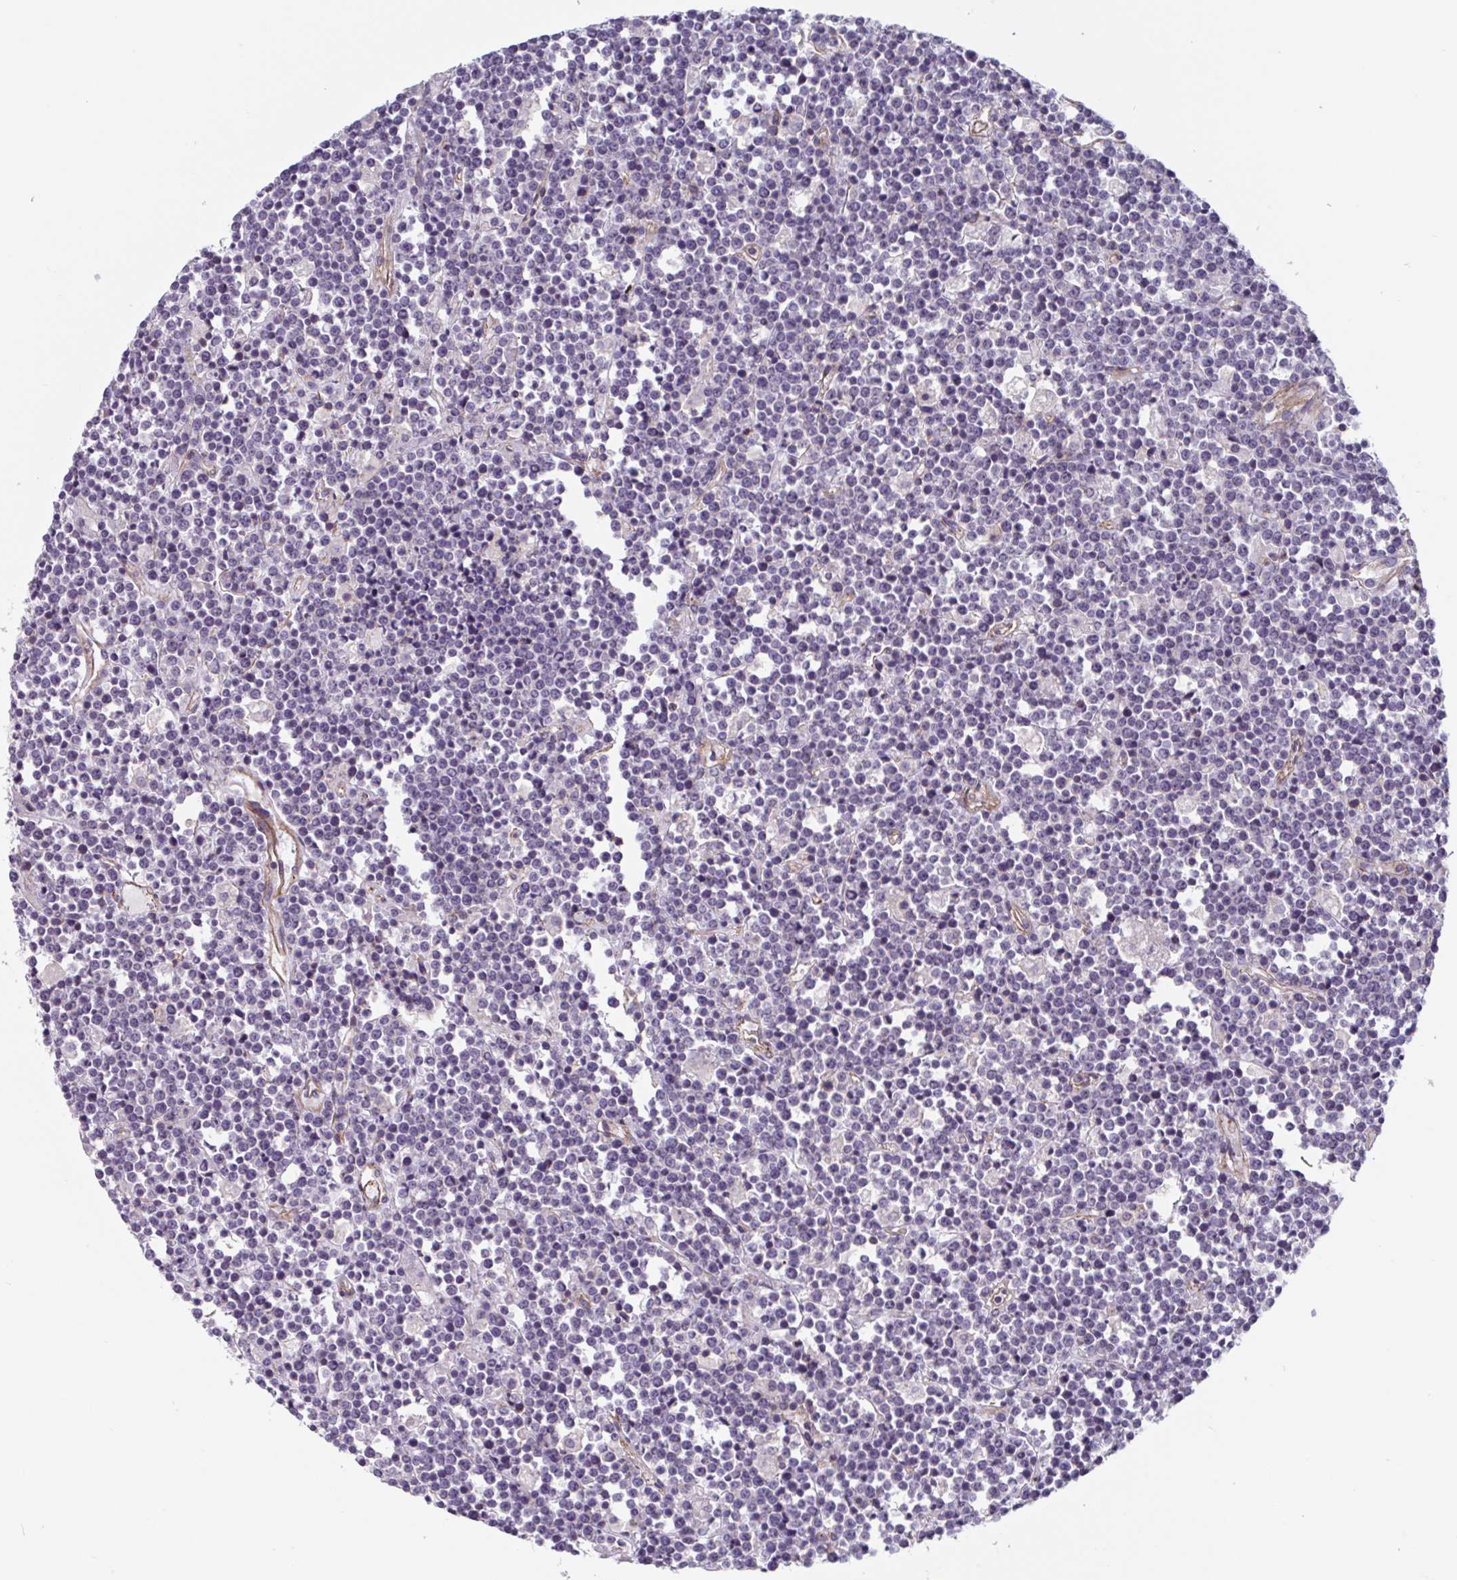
{"staining": {"intensity": "negative", "quantity": "none", "location": "none"}, "tissue": "lymphoma", "cell_type": "Tumor cells", "image_type": "cancer", "snomed": [{"axis": "morphology", "description": "Malignant lymphoma, non-Hodgkin's type, High grade"}, {"axis": "topography", "description": "Ovary"}], "caption": "Tumor cells show no significant staining in malignant lymphoma, non-Hodgkin's type (high-grade). (Brightfield microscopy of DAB (3,3'-diaminobenzidine) IHC at high magnification).", "gene": "SHISA7", "patient": {"sex": "female", "age": 56}}